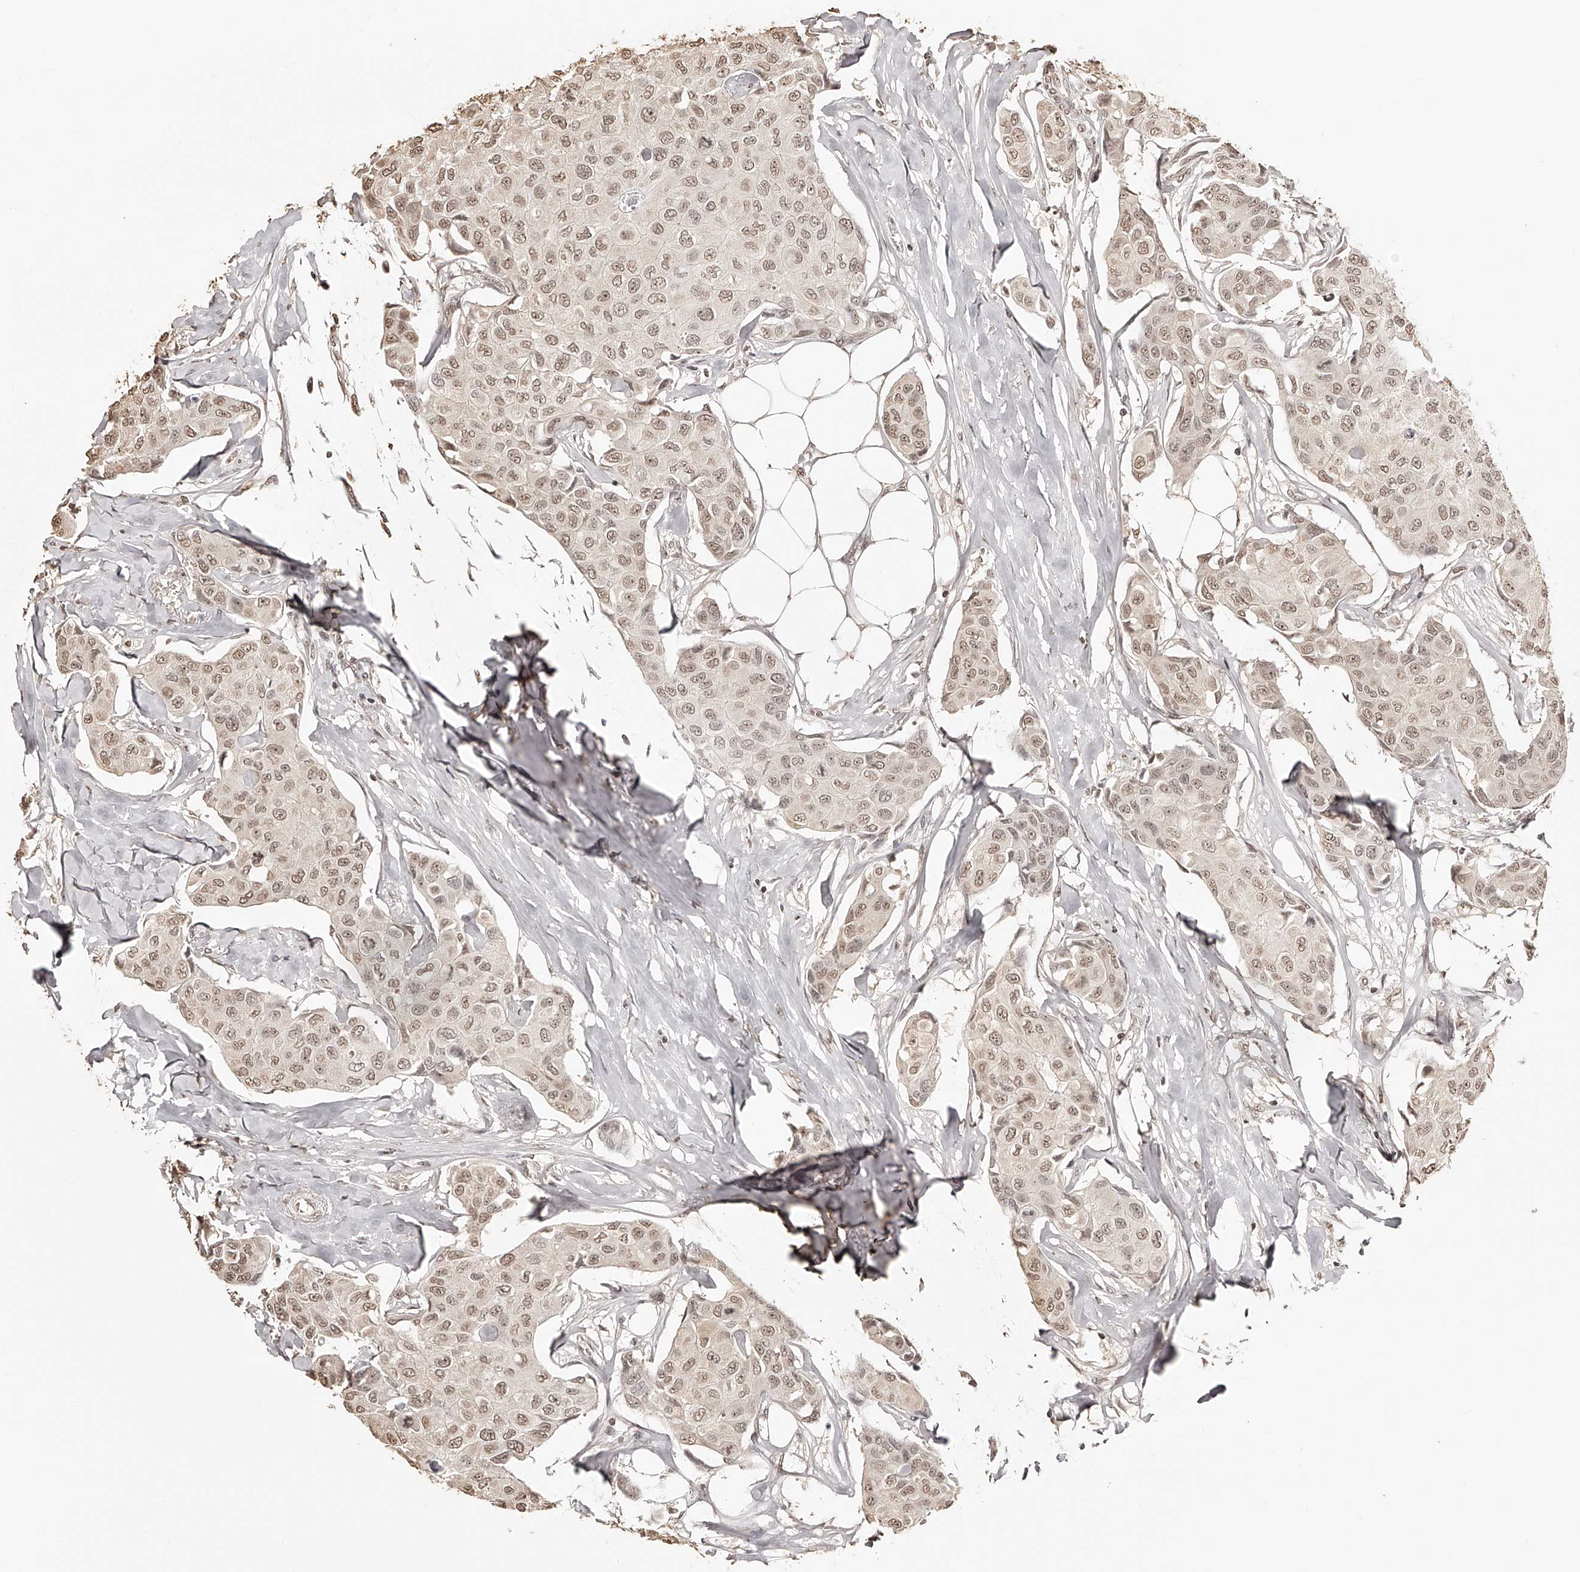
{"staining": {"intensity": "weak", "quantity": ">75%", "location": "nuclear"}, "tissue": "breast cancer", "cell_type": "Tumor cells", "image_type": "cancer", "snomed": [{"axis": "morphology", "description": "Duct carcinoma"}, {"axis": "topography", "description": "Breast"}], "caption": "Invasive ductal carcinoma (breast) stained with a protein marker demonstrates weak staining in tumor cells.", "gene": "ZNF503", "patient": {"sex": "female", "age": 80}}